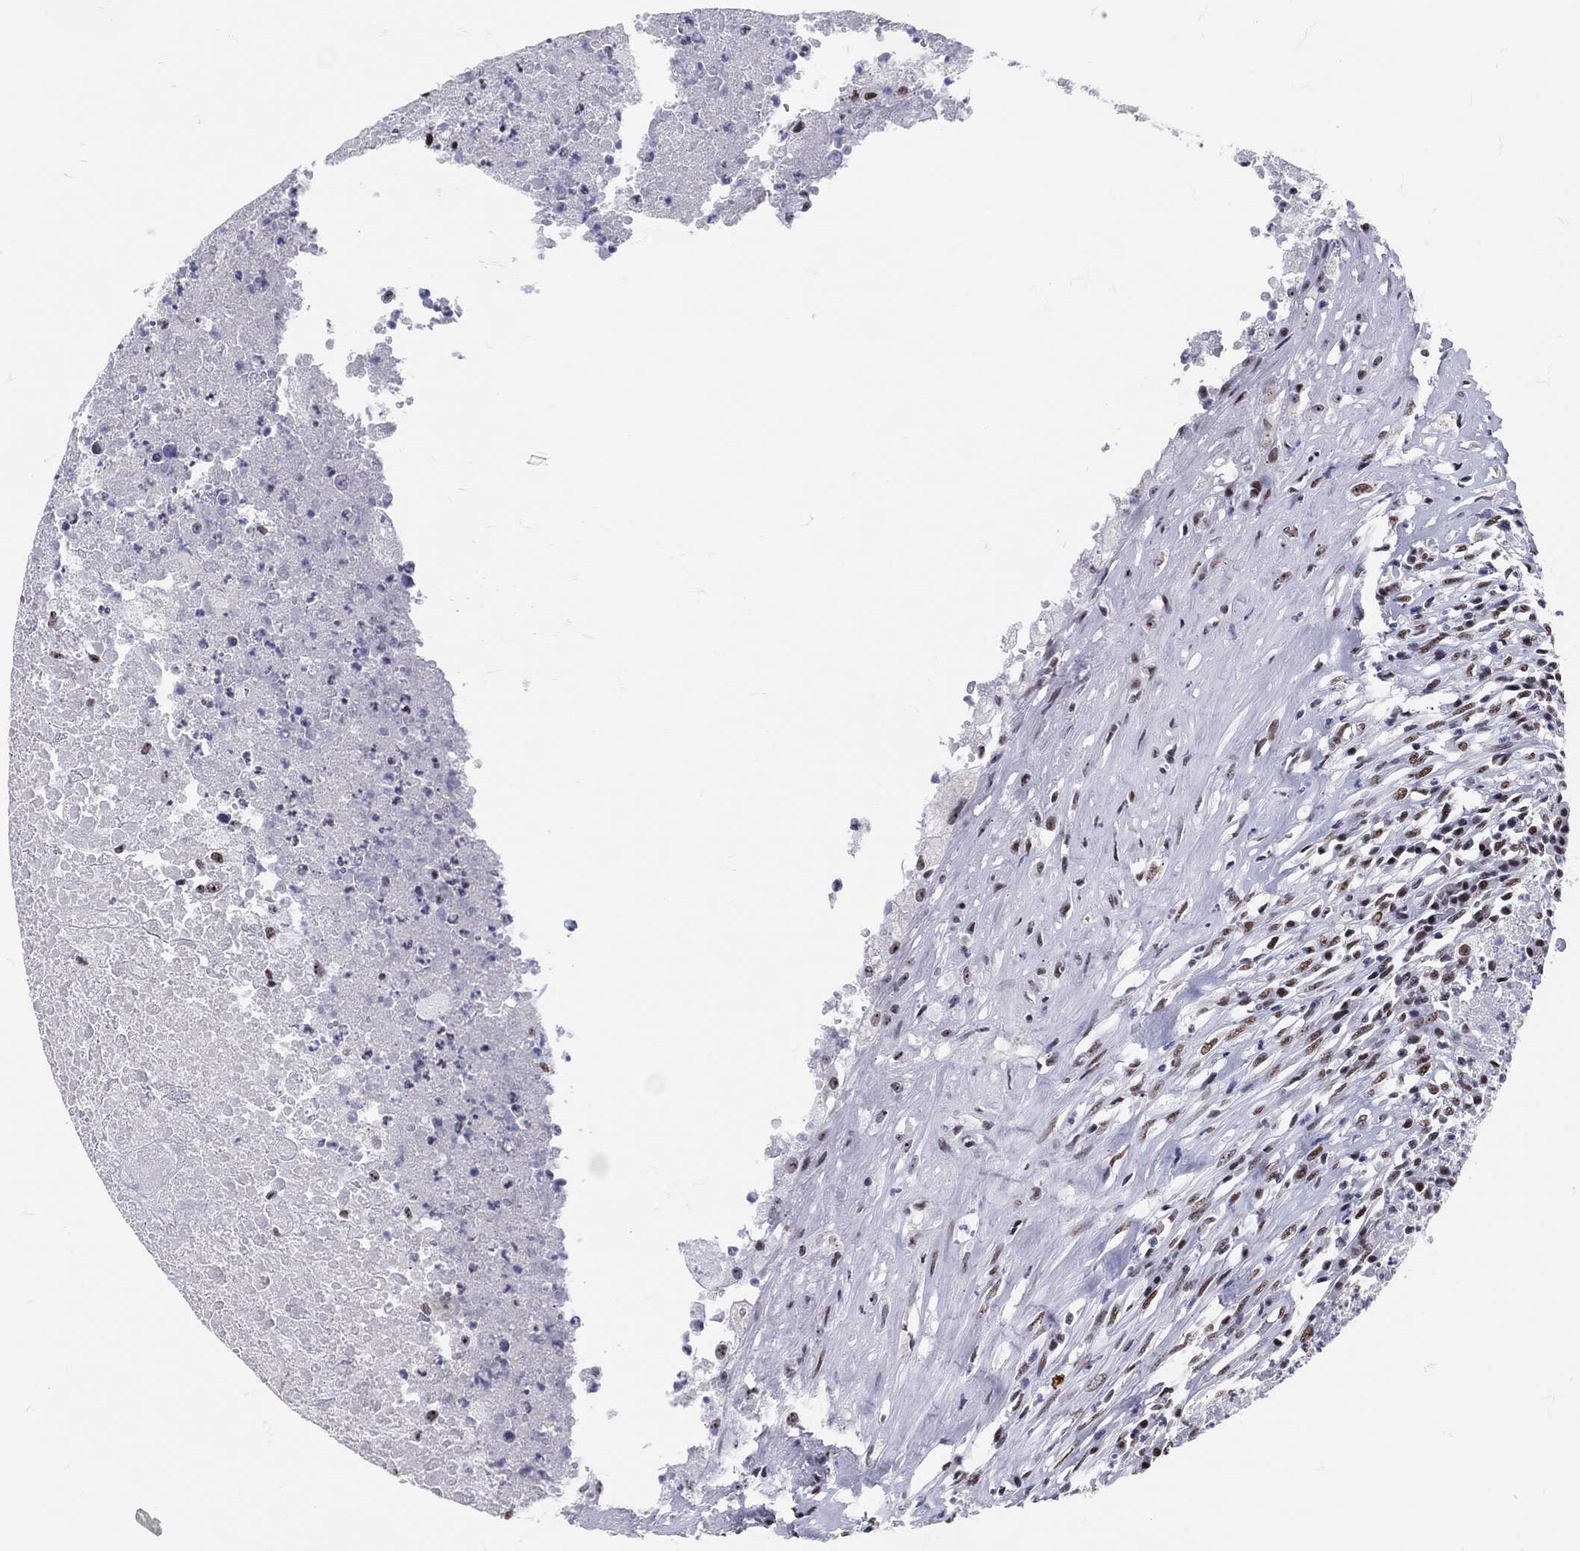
{"staining": {"intensity": "moderate", "quantity": ">75%", "location": "nuclear"}, "tissue": "testis cancer", "cell_type": "Tumor cells", "image_type": "cancer", "snomed": [{"axis": "morphology", "description": "Necrosis, NOS"}, {"axis": "morphology", "description": "Carcinoma, Embryonal, NOS"}, {"axis": "topography", "description": "Testis"}], "caption": "IHC image of neoplastic tissue: embryonal carcinoma (testis) stained using immunohistochemistry exhibits medium levels of moderate protein expression localized specifically in the nuclear of tumor cells, appearing as a nuclear brown color.", "gene": "MAPK8IP1", "patient": {"sex": "male", "age": 19}}